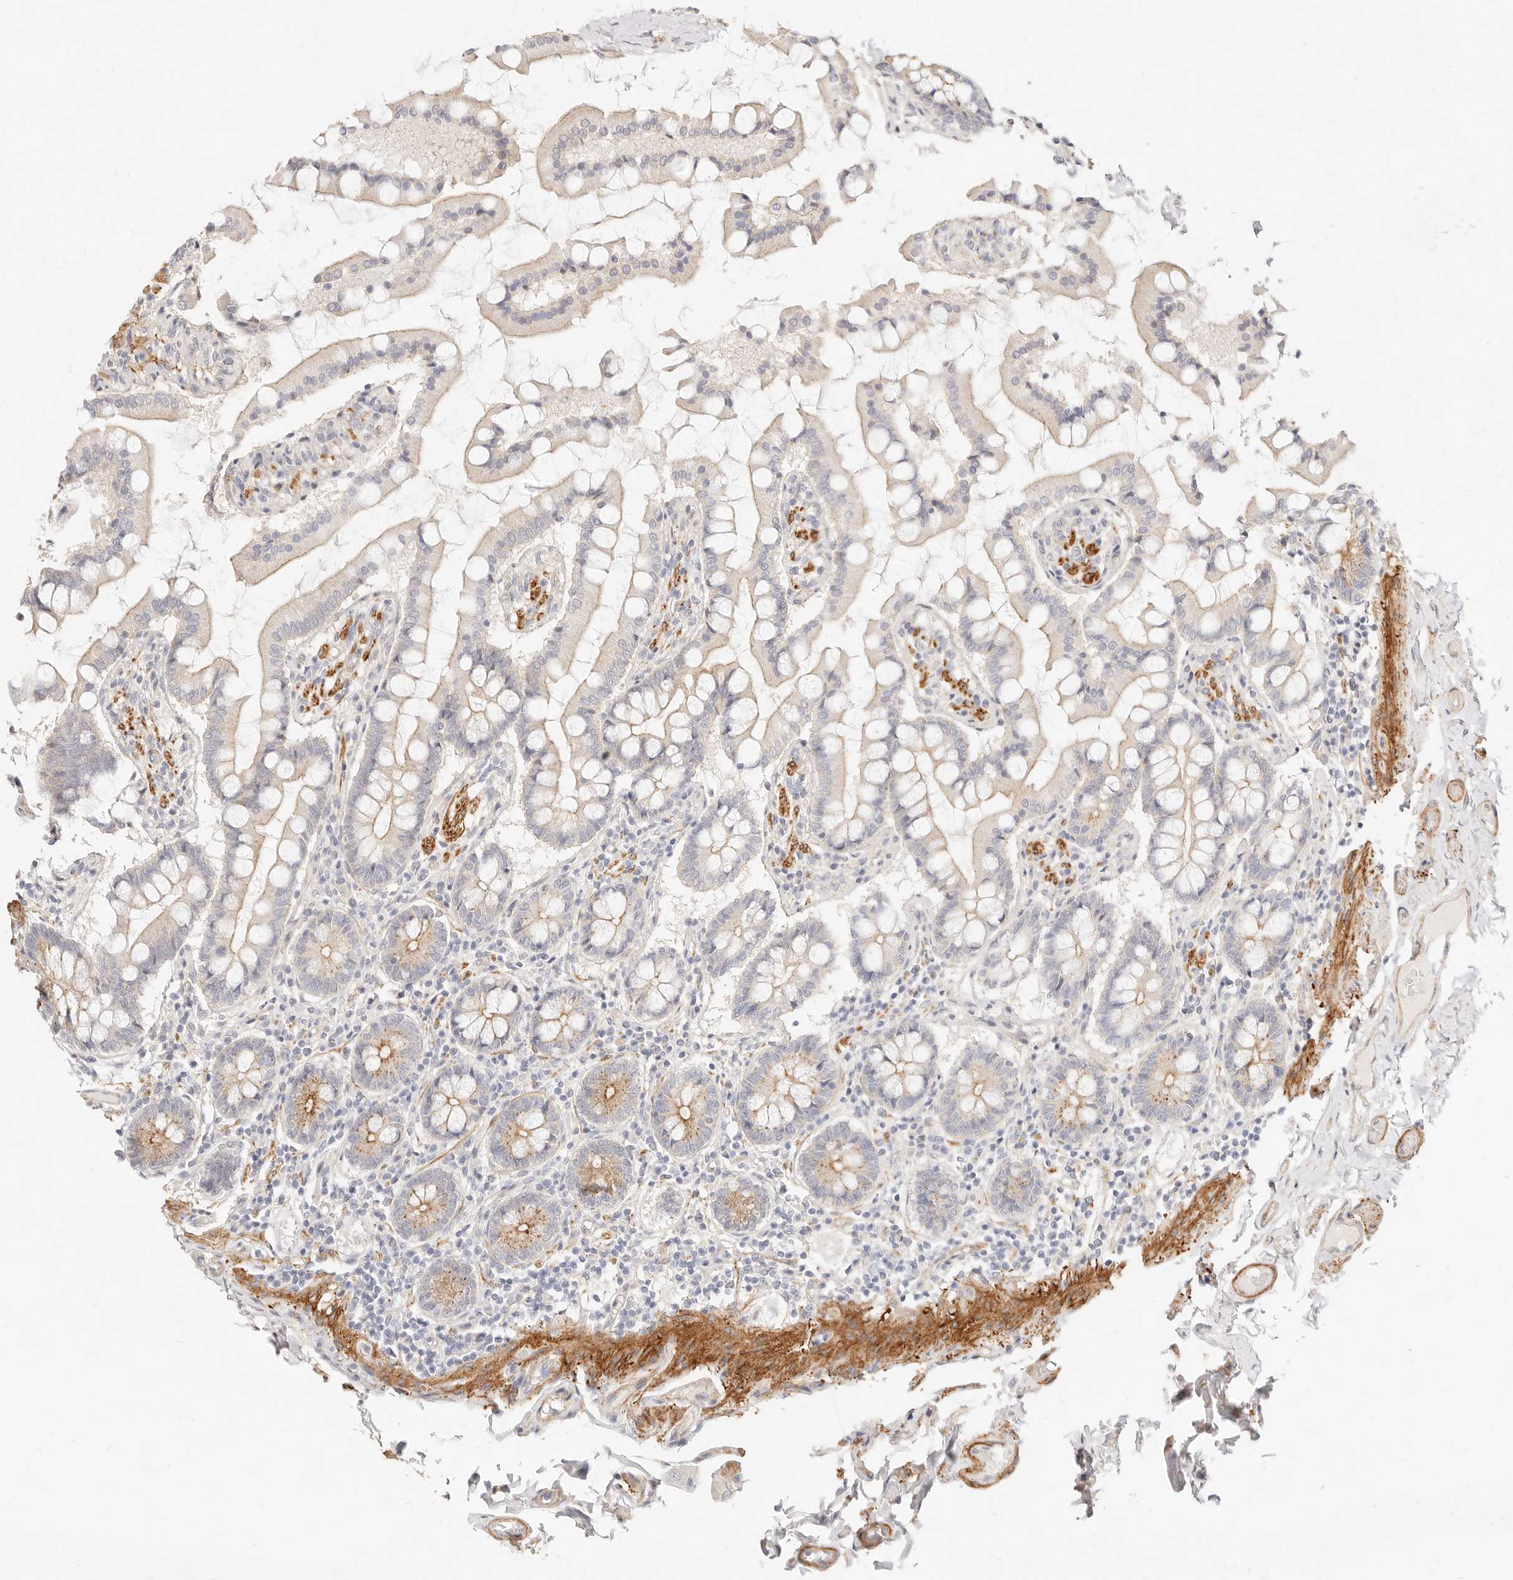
{"staining": {"intensity": "moderate", "quantity": "<25%", "location": "cytoplasmic/membranous"}, "tissue": "small intestine", "cell_type": "Glandular cells", "image_type": "normal", "snomed": [{"axis": "morphology", "description": "Normal tissue, NOS"}, {"axis": "topography", "description": "Small intestine"}], "caption": "A brown stain labels moderate cytoplasmic/membranous staining of a protein in glandular cells of unremarkable small intestine.", "gene": "UBXN10", "patient": {"sex": "male", "age": 41}}